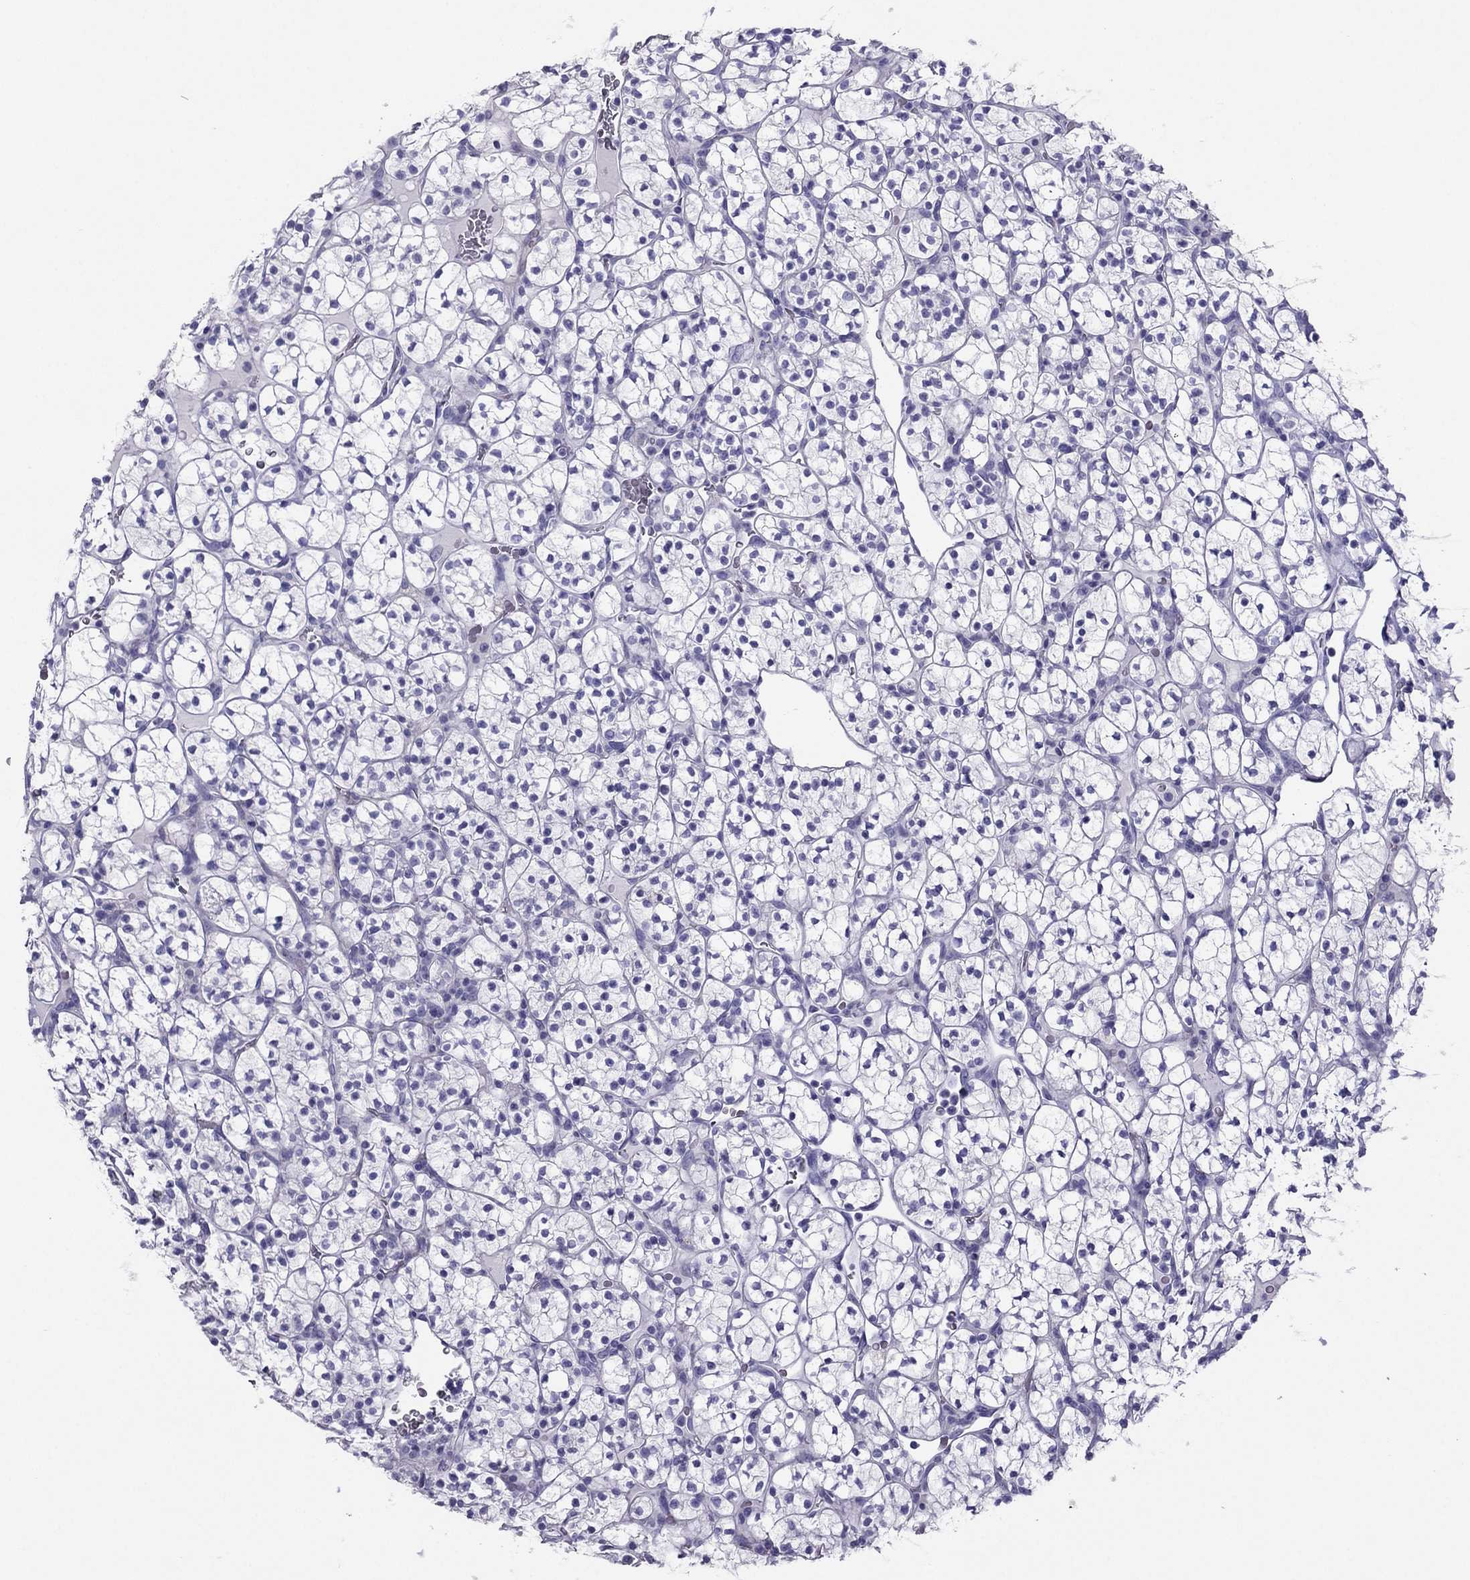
{"staining": {"intensity": "negative", "quantity": "none", "location": "none"}, "tissue": "renal cancer", "cell_type": "Tumor cells", "image_type": "cancer", "snomed": [{"axis": "morphology", "description": "Adenocarcinoma, NOS"}, {"axis": "topography", "description": "Kidney"}], "caption": "Protein analysis of renal cancer (adenocarcinoma) shows no significant staining in tumor cells. (Stains: DAB (3,3'-diaminobenzidine) IHC with hematoxylin counter stain, Microscopy: brightfield microscopy at high magnification).", "gene": "MAEL", "patient": {"sex": "female", "age": 89}}